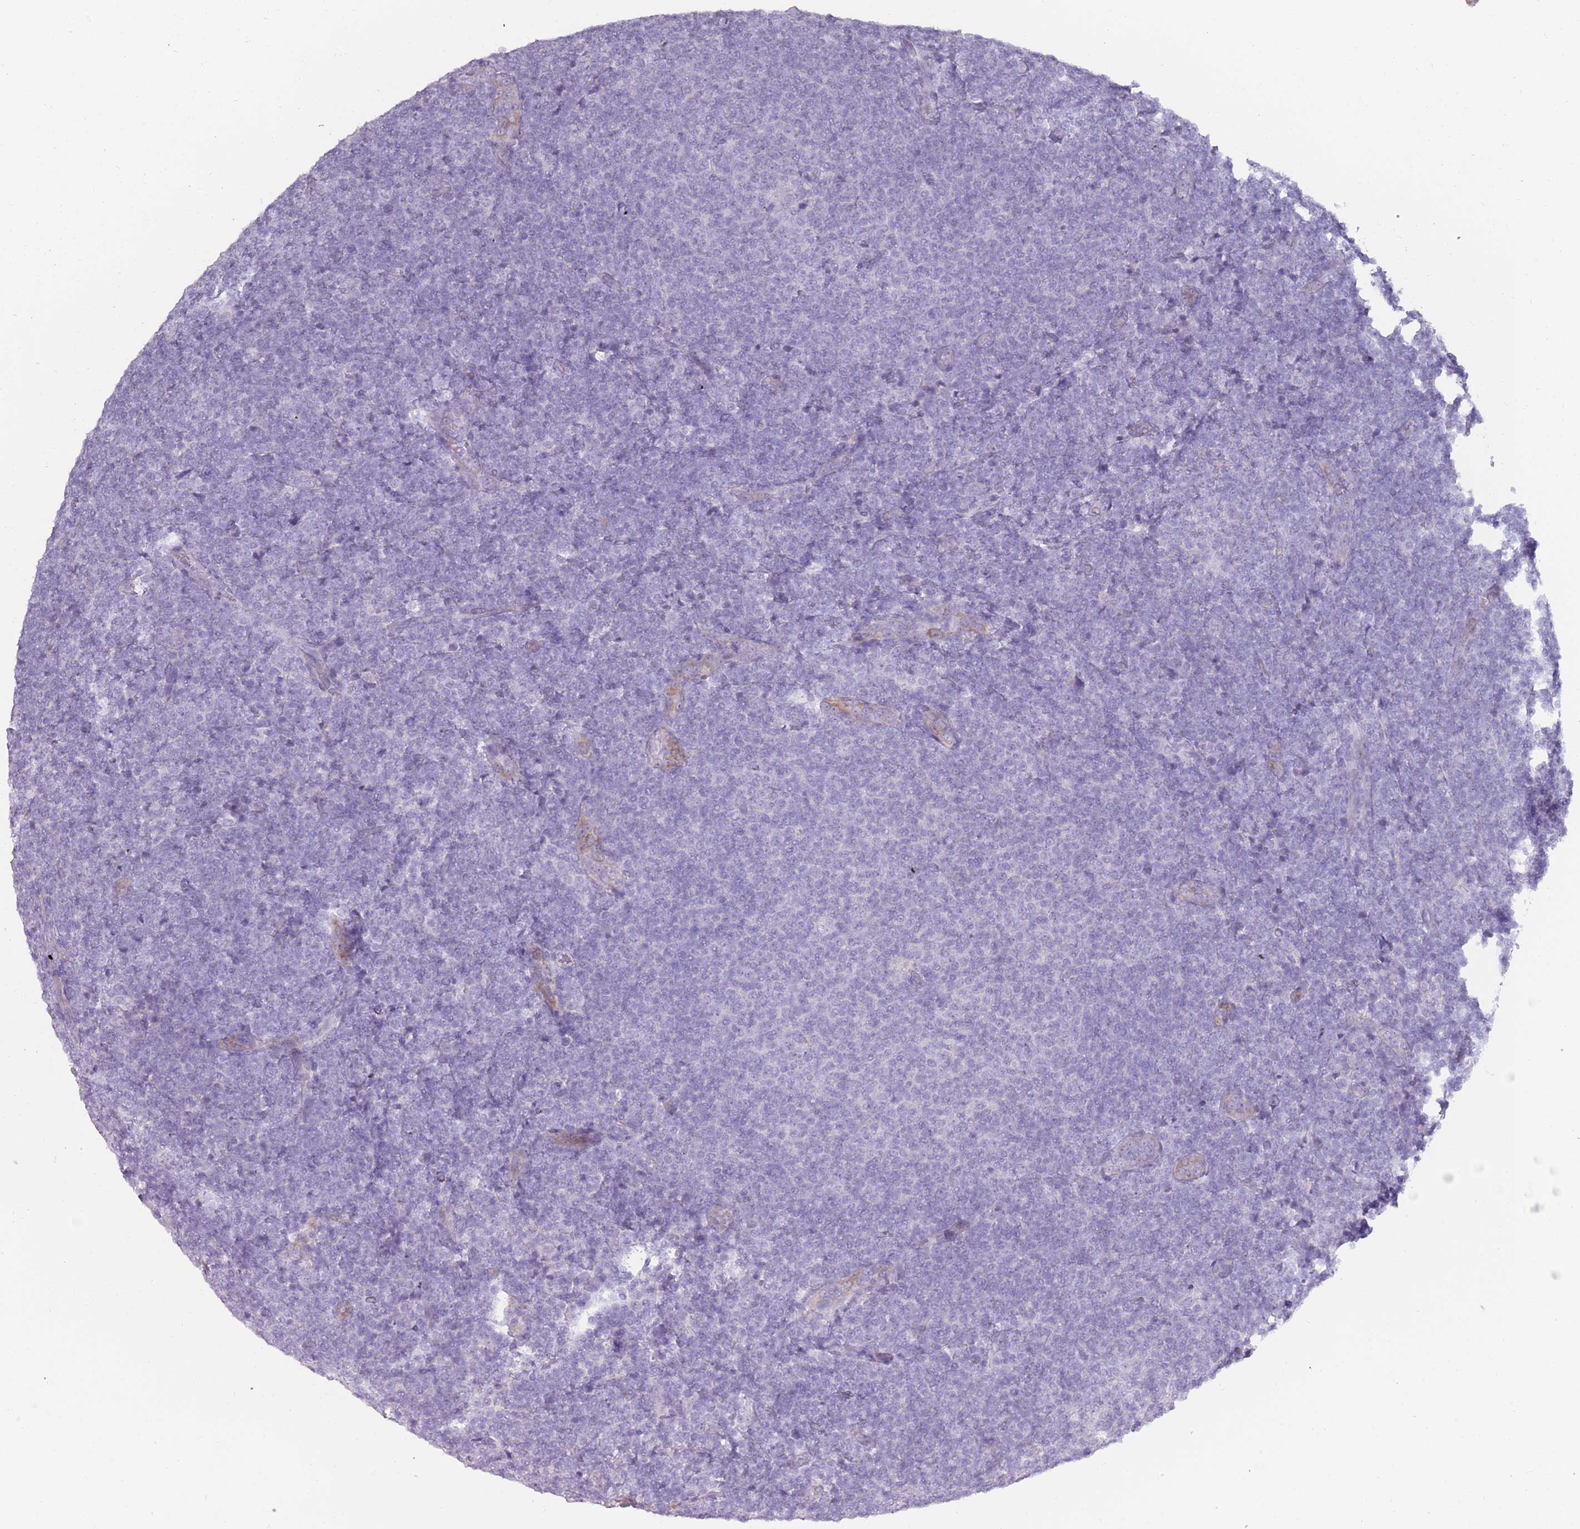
{"staining": {"intensity": "negative", "quantity": "none", "location": "none"}, "tissue": "lymphoma", "cell_type": "Tumor cells", "image_type": "cancer", "snomed": [{"axis": "morphology", "description": "Malignant lymphoma, non-Hodgkin's type, Low grade"}, {"axis": "topography", "description": "Lymph node"}], "caption": "Immunohistochemistry (IHC) histopathology image of neoplastic tissue: human low-grade malignant lymphoma, non-Hodgkin's type stained with DAB reveals no significant protein staining in tumor cells.", "gene": "TNFRSF6B", "patient": {"sex": "male", "age": 66}}